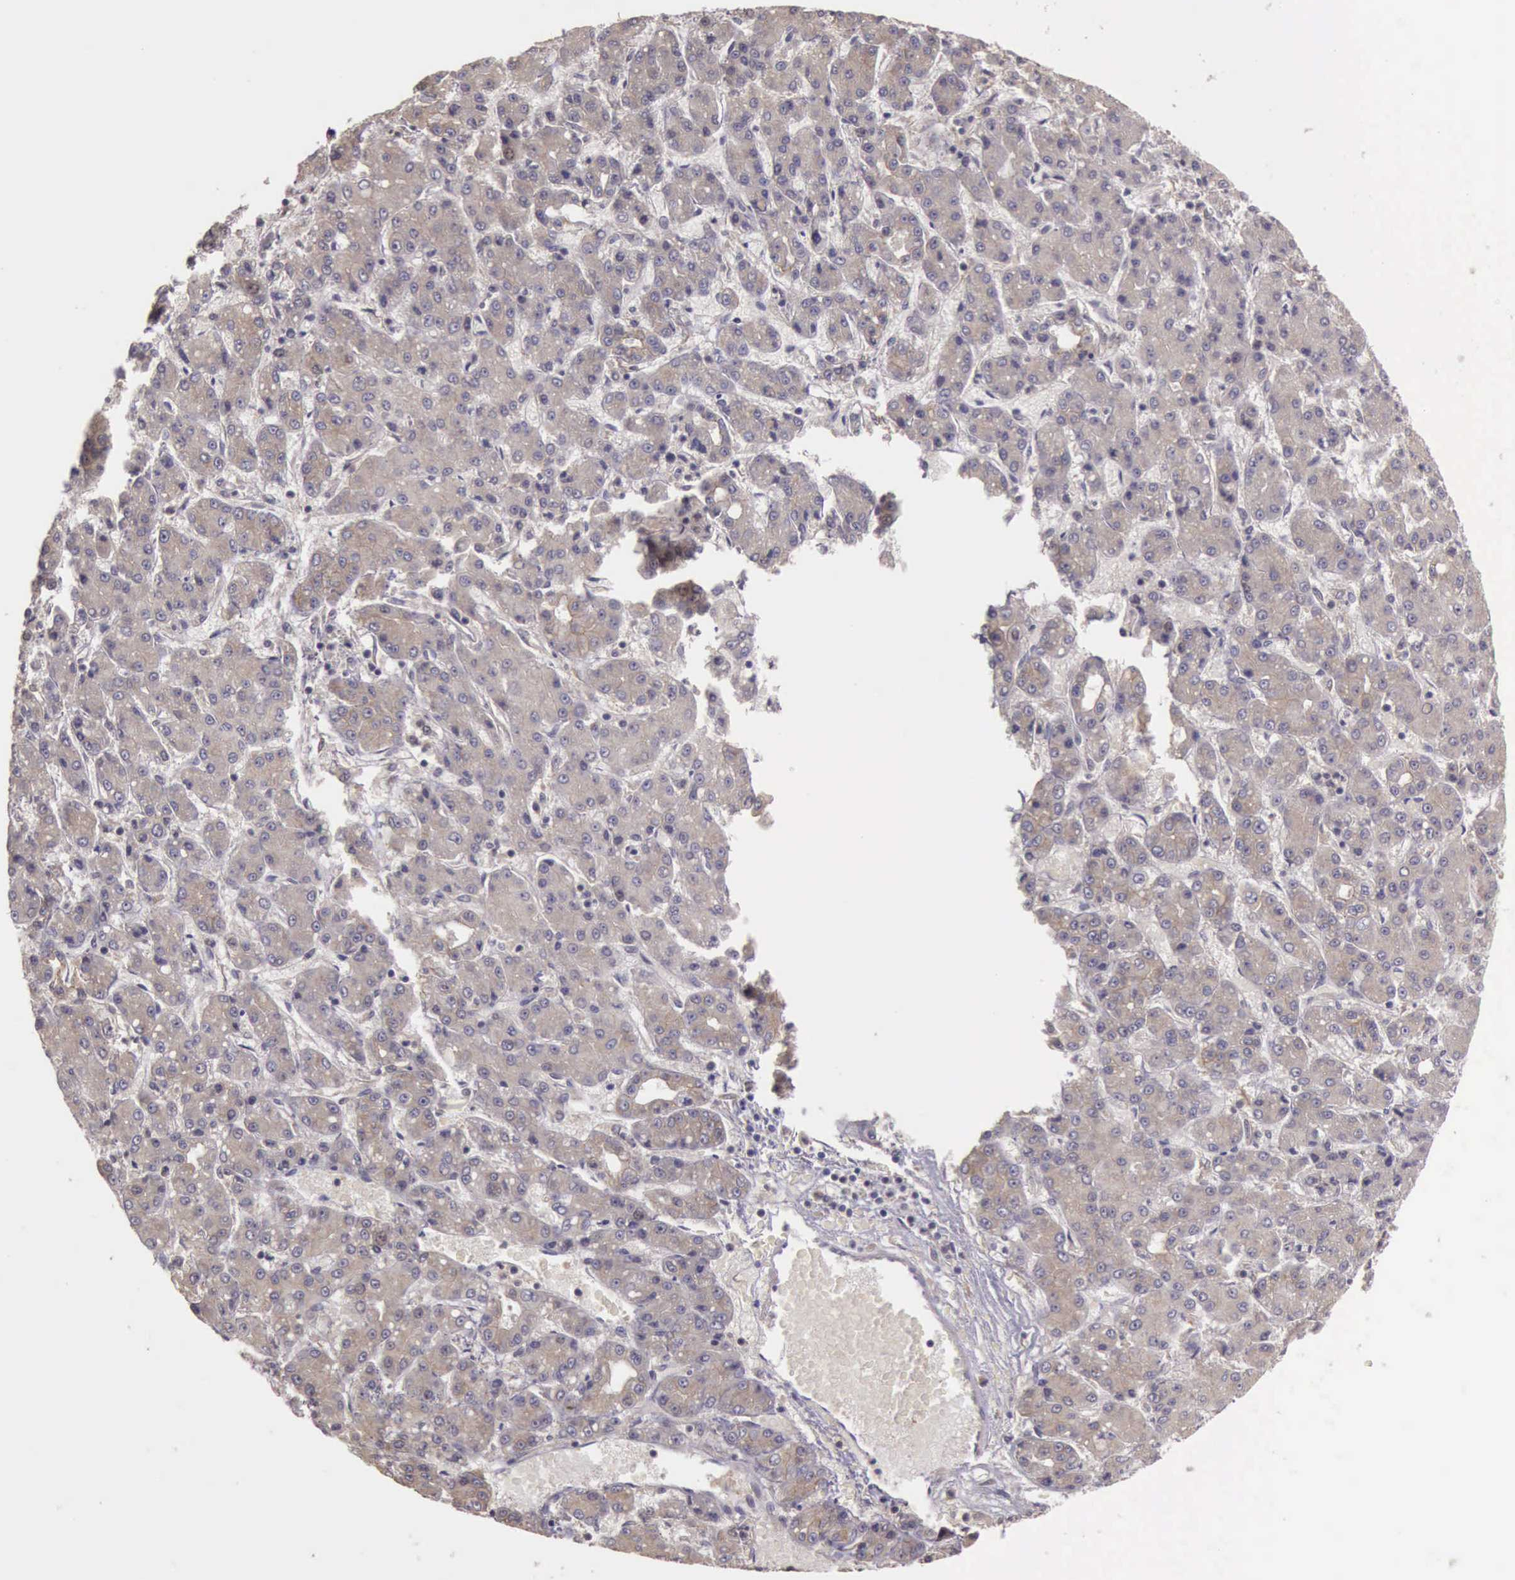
{"staining": {"intensity": "weak", "quantity": ">75%", "location": "cytoplasmic/membranous"}, "tissue": "liver cancer", "cell_type": "Tumor cells", "image_type": "cancer", "snomed": [{"axis": "morphology", "description": "Carcinoma, Hepatocellular, NOS"}, {"axis": "topography", "description": "Liver"}], "caption": "Immunohistochemistry of liver cancer (hepatocellular carcinoma) demonstrates low levels of weak cytoplasmic/membranous positivity in approximately >75% of tumor cells.", "gene": "EIF5", "patient": {"sex": "male", "age": 69}}